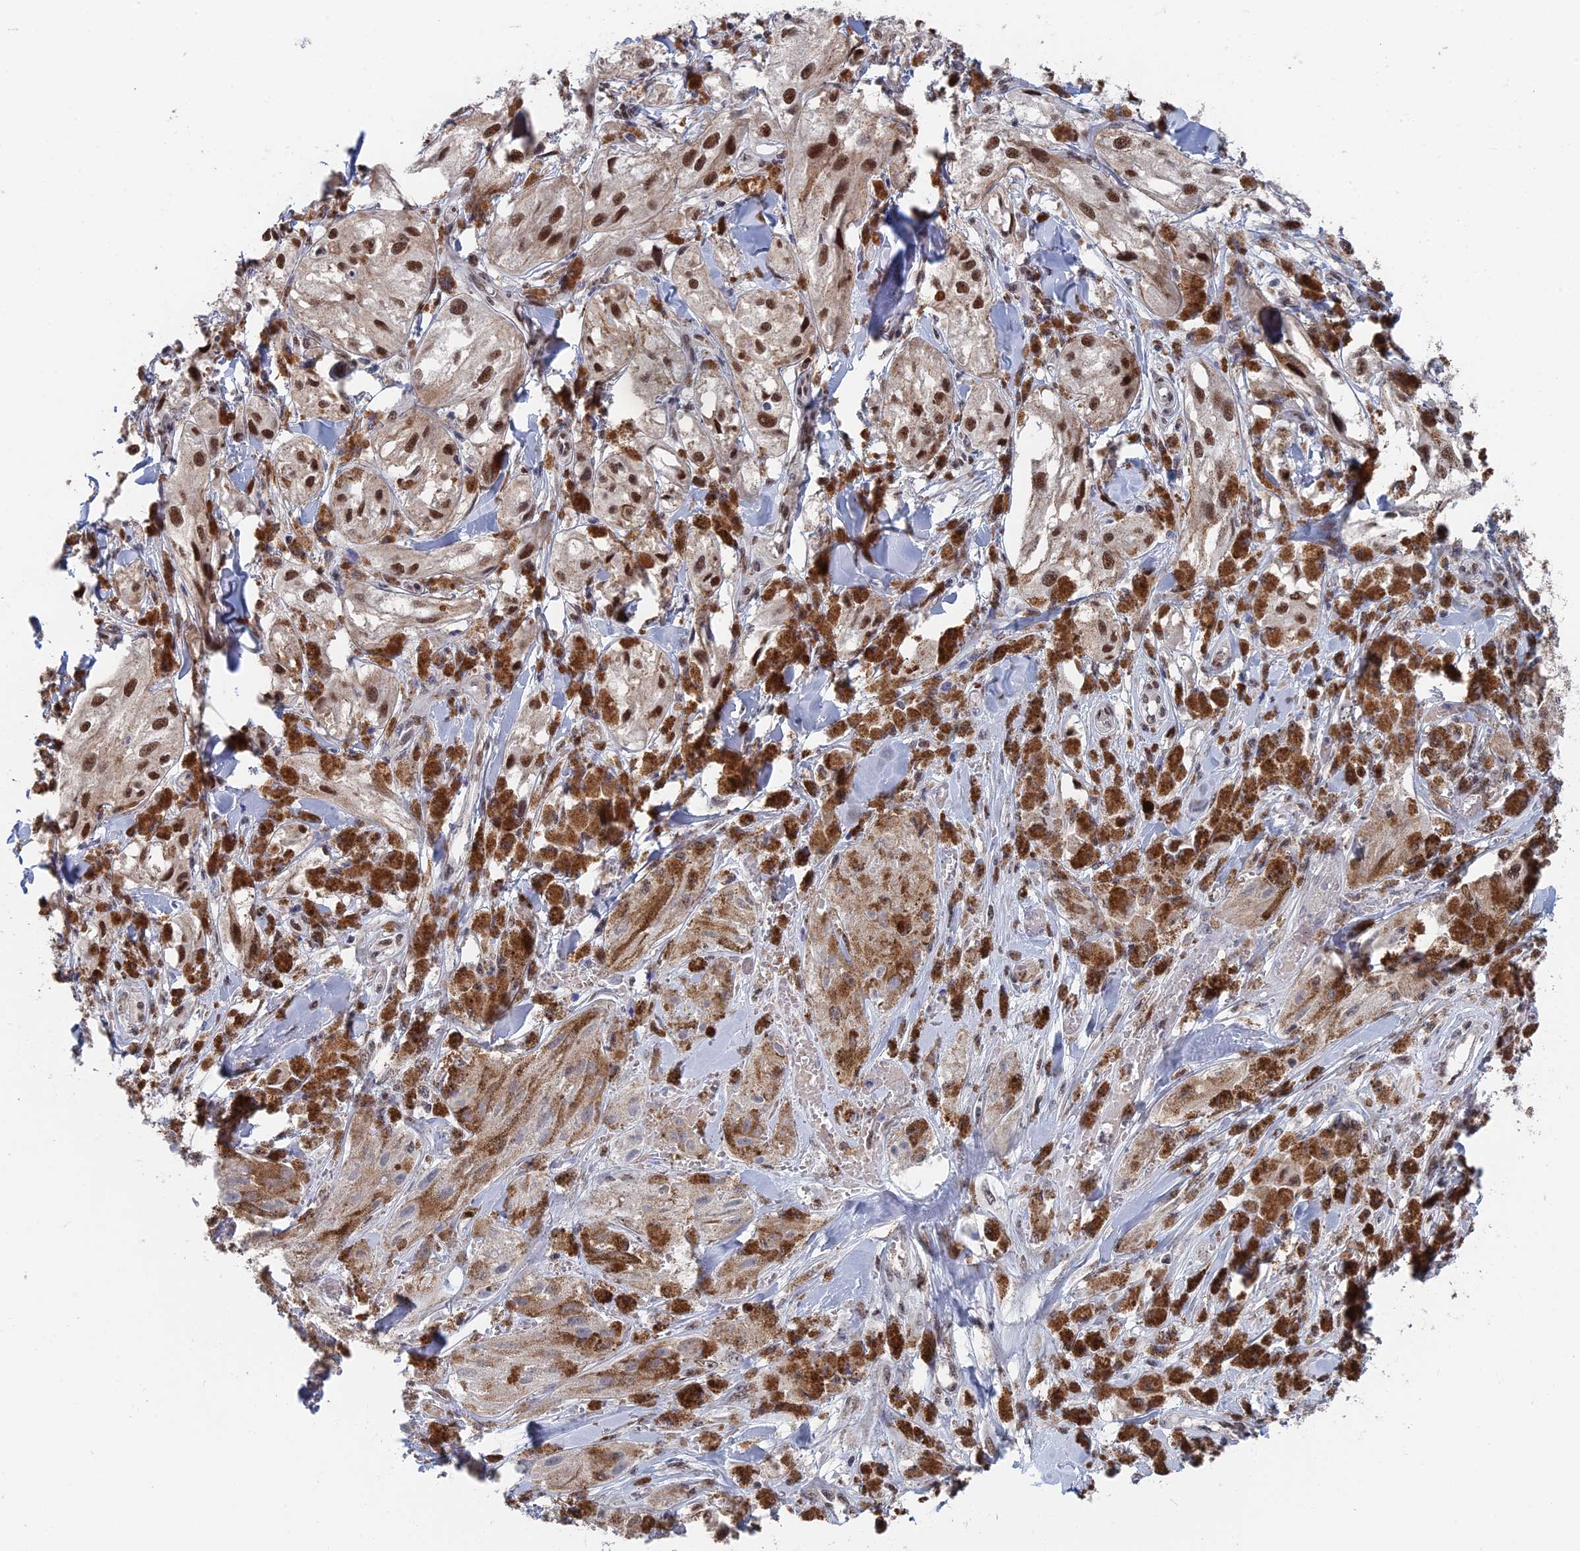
{"staining": {"intensity": "moderate", "quantity": ">75%", "location": "nuclear"}, "tissue": "melanoma", "cell_type": "Tumor cells", "image_type": "cancer", "snomed": [{"axis": "morphology", "description": "Malignant melanoma, NOS"}, {"axis": "topography", "description": "Skin"}], "caption": "Immunohistochemical staining of human melanoma shows medium levels of moderate nuclear protein staining in approximately >75% of tumor cells. The staining is performed using DAB brown chromogen to label protein expression. The nuclei are counter-stained blue using hematoxylin.", "gene": "TSSC4", "patient": {"sex": "male", "age": 88}}